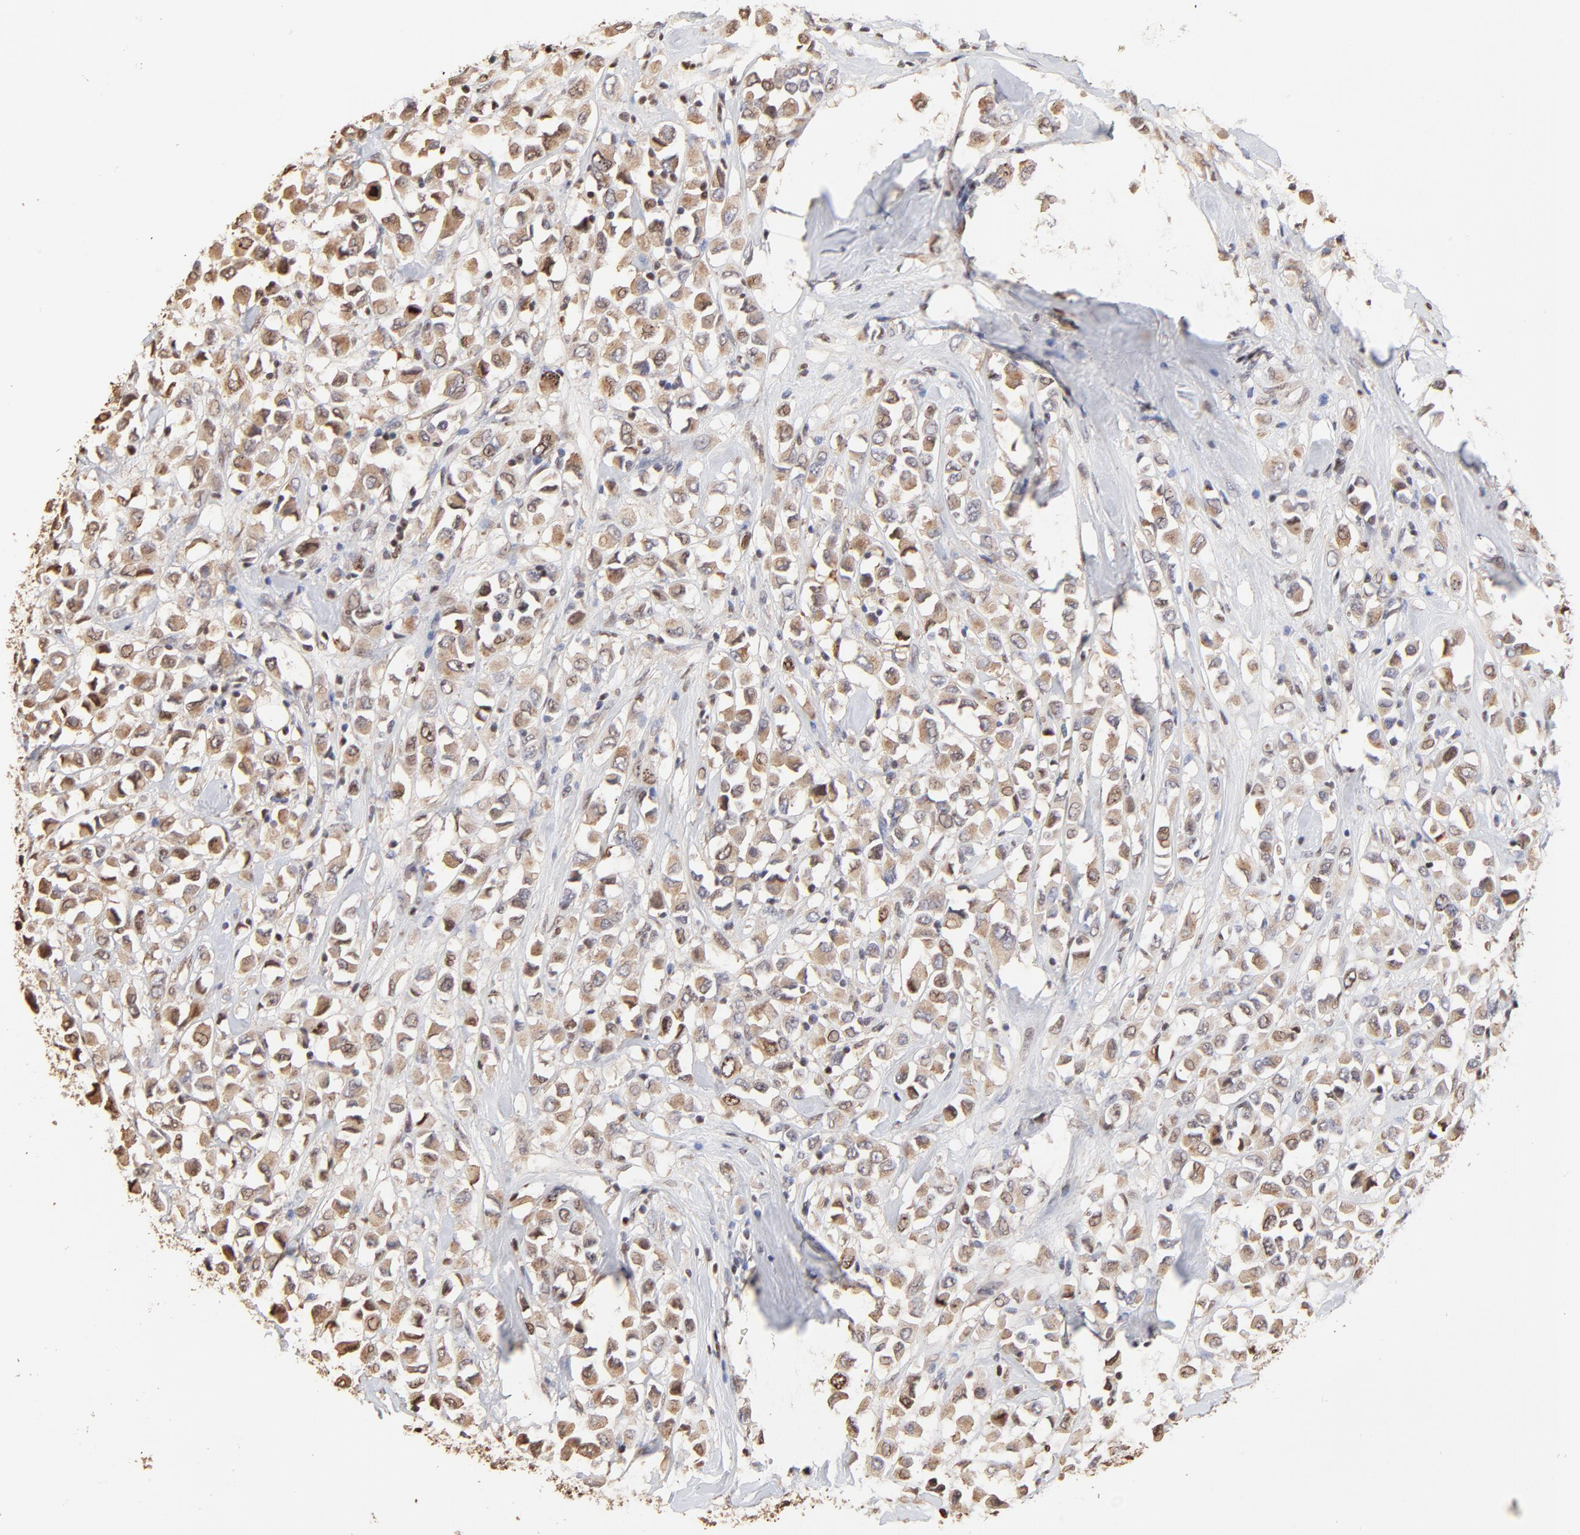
{"staining": {"intensity": "weak", "quantity": "<25%", "location": "cytoplasmic/membranous,nuclear"}, "tissue": "breast cancer", "cell_type": "Tumor cells", "image_type": "cancer", "snomed": [{"axis": "morphology", "description": "Duct carcinoma"}, {"axis": "topography", "description": "Breast"}], "caption": "Breast cancer (invasive ductal carcinoma) was stained to show a protein in brown. There is no significant expression in tumor cells.", "gene": "BIRC5", "patient": {"sex": "female", "age": 61}}